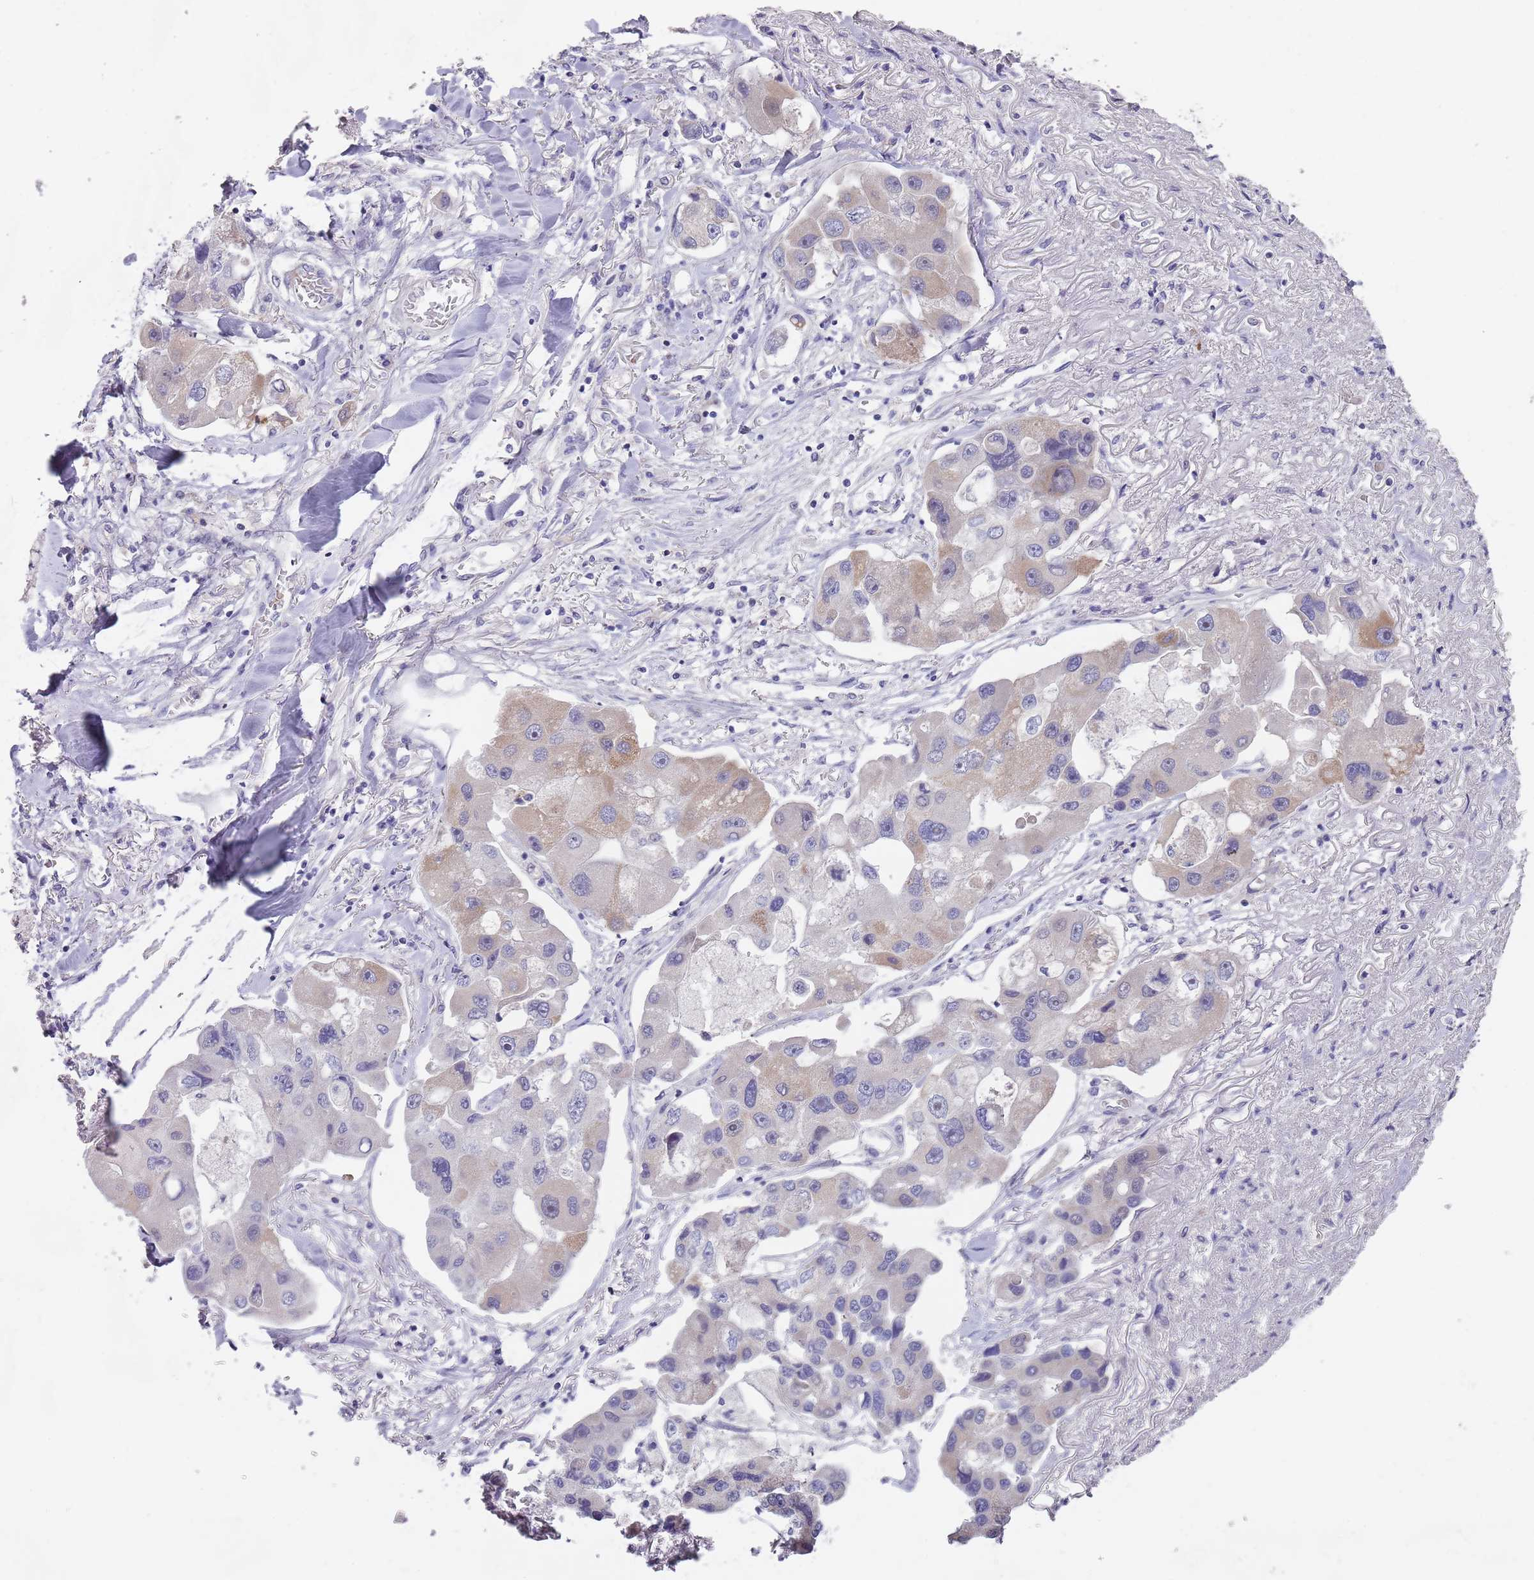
{"staining": {"intensity": "weak", "quantity": "<25%", "location": "cytoplasmic/membranous"}, "tissue": "lung cancer", "cell_type": "Tumor cells", "image_type": "cancer", "snomed": [{"axis": "morphology", "description": "Adenocarcinoma, NOS"}, {"axis": "topography", "description": "Lung"}], "caption": "The photomicrograph reveals no significant positivity in tumor cells of lung cancer (adenocarcinoma).", "gene": "PRAC1", "patient": {"sex": "female", "age": 54}}